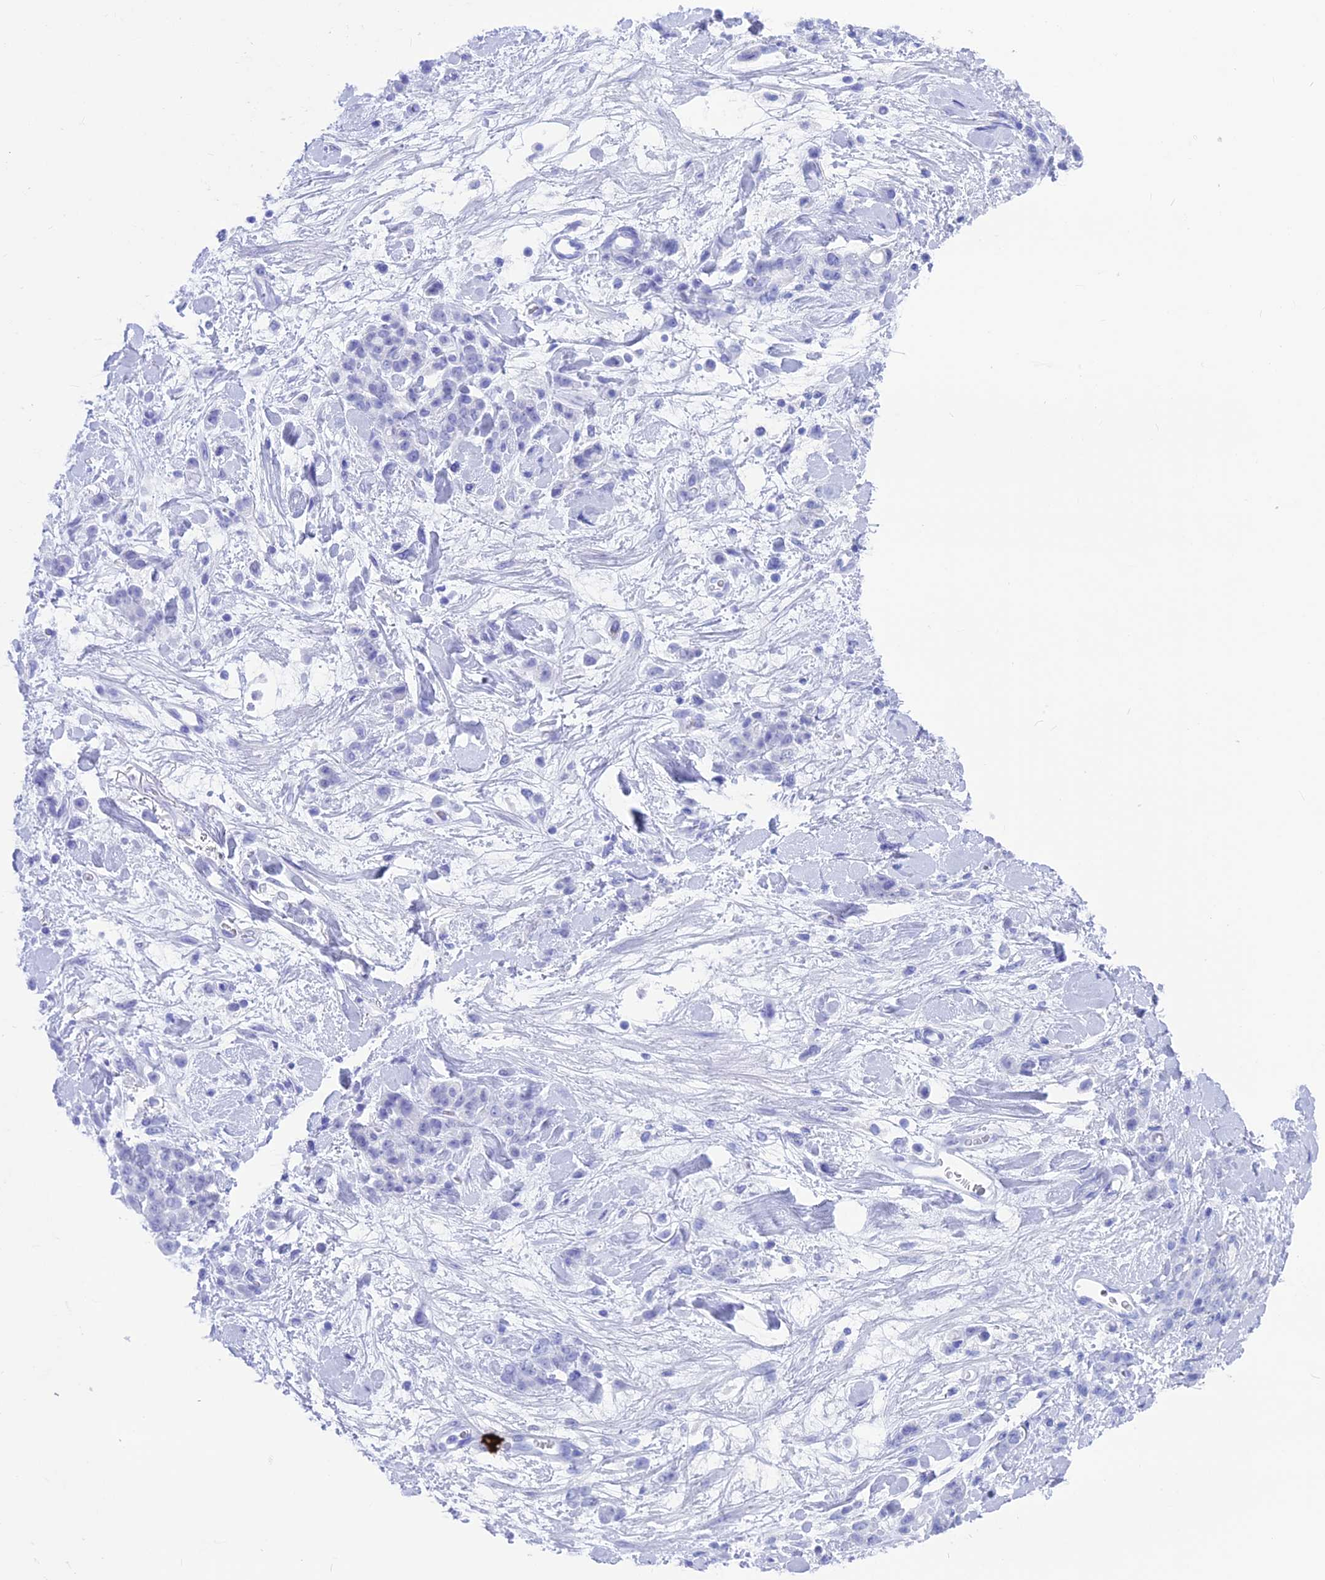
{"staining": {"intensity": "negative", "quantity": "none", "location": "none"}, "tissue": "stomach cancer", "cell_type": "Tumor cells", "image_type": "cancer", "snomed": [{"axis": "morphology", "description": "Normal tissue, NOS"}, {"axis": "morphology", "description": "Adenocarcinoma, NOS"}, {"axis": "topography", "description": "Stomach"}], "caption": "Immunohistochemistry micrograph of neoplastic tissue: stomach cancer (adenocarcinoma) stained with DAB (3,3'-diaminobenzidine) reveals no significant protein staining in tumor cells.", "gene": "SNTN", "patient": {"sex": "male", "age": 82}}